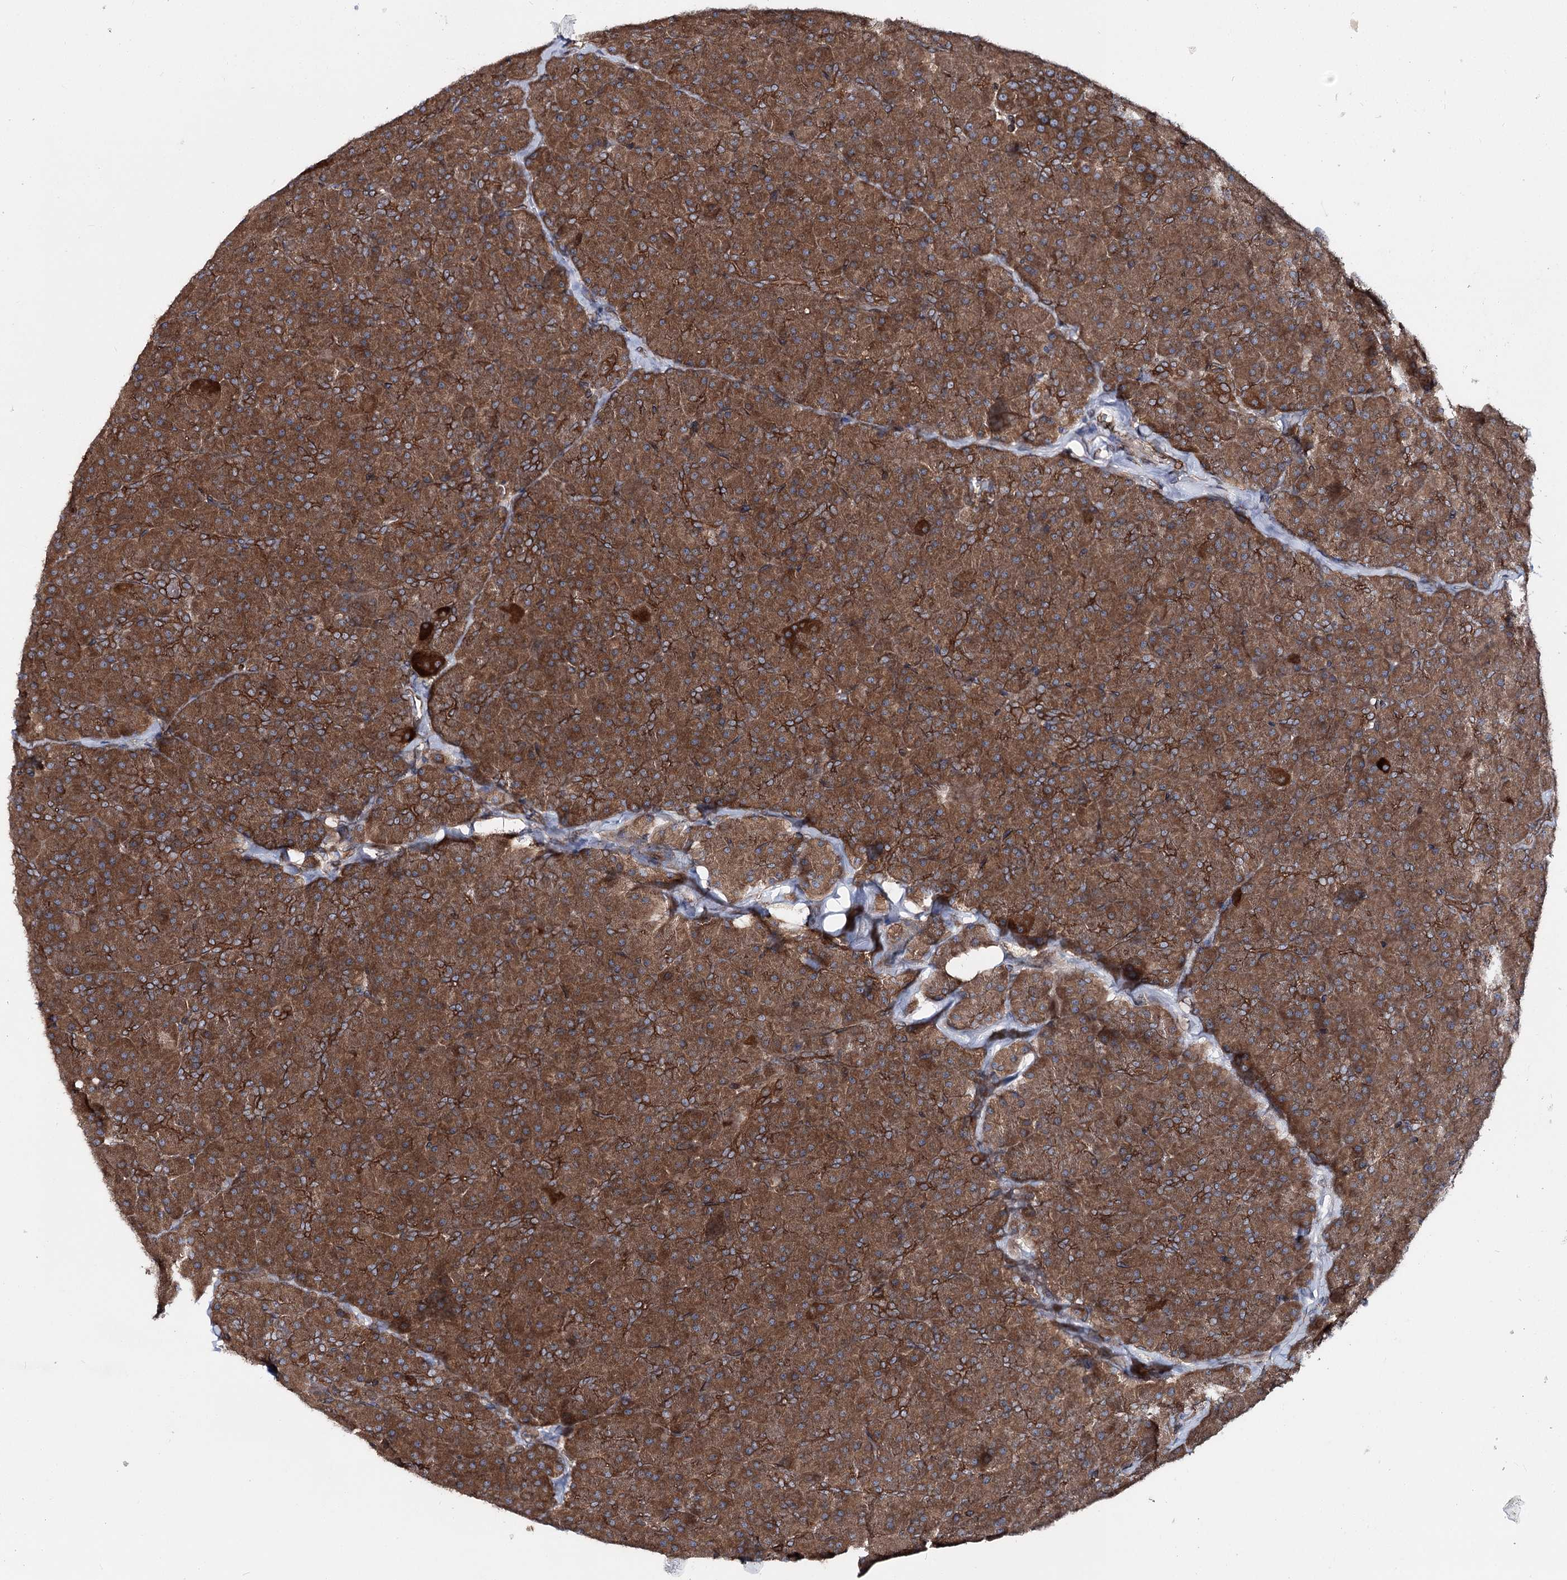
{"staining": {"intensity": "strong", "quantity": ">75%", "location": "cytoplasmic/membranous,nuclear"}, "tissue": "pancreas", "cell_type": "Exocrine glandular cells", "image_type": "normal", "snomed": [{"axis": "morphology", "description": "Normal tissue, NOS"}, {"axis": "topography", "description": "Pancreas"}], "caption": "Exocrine glandular cells reveal strong cytoplasmic/membranous,nuclear positivity in approximately >75% of cells in unremarkable pancreas.", "gene": "FGFR1OP2", "patient": {"sex": "male", "age": 36}}